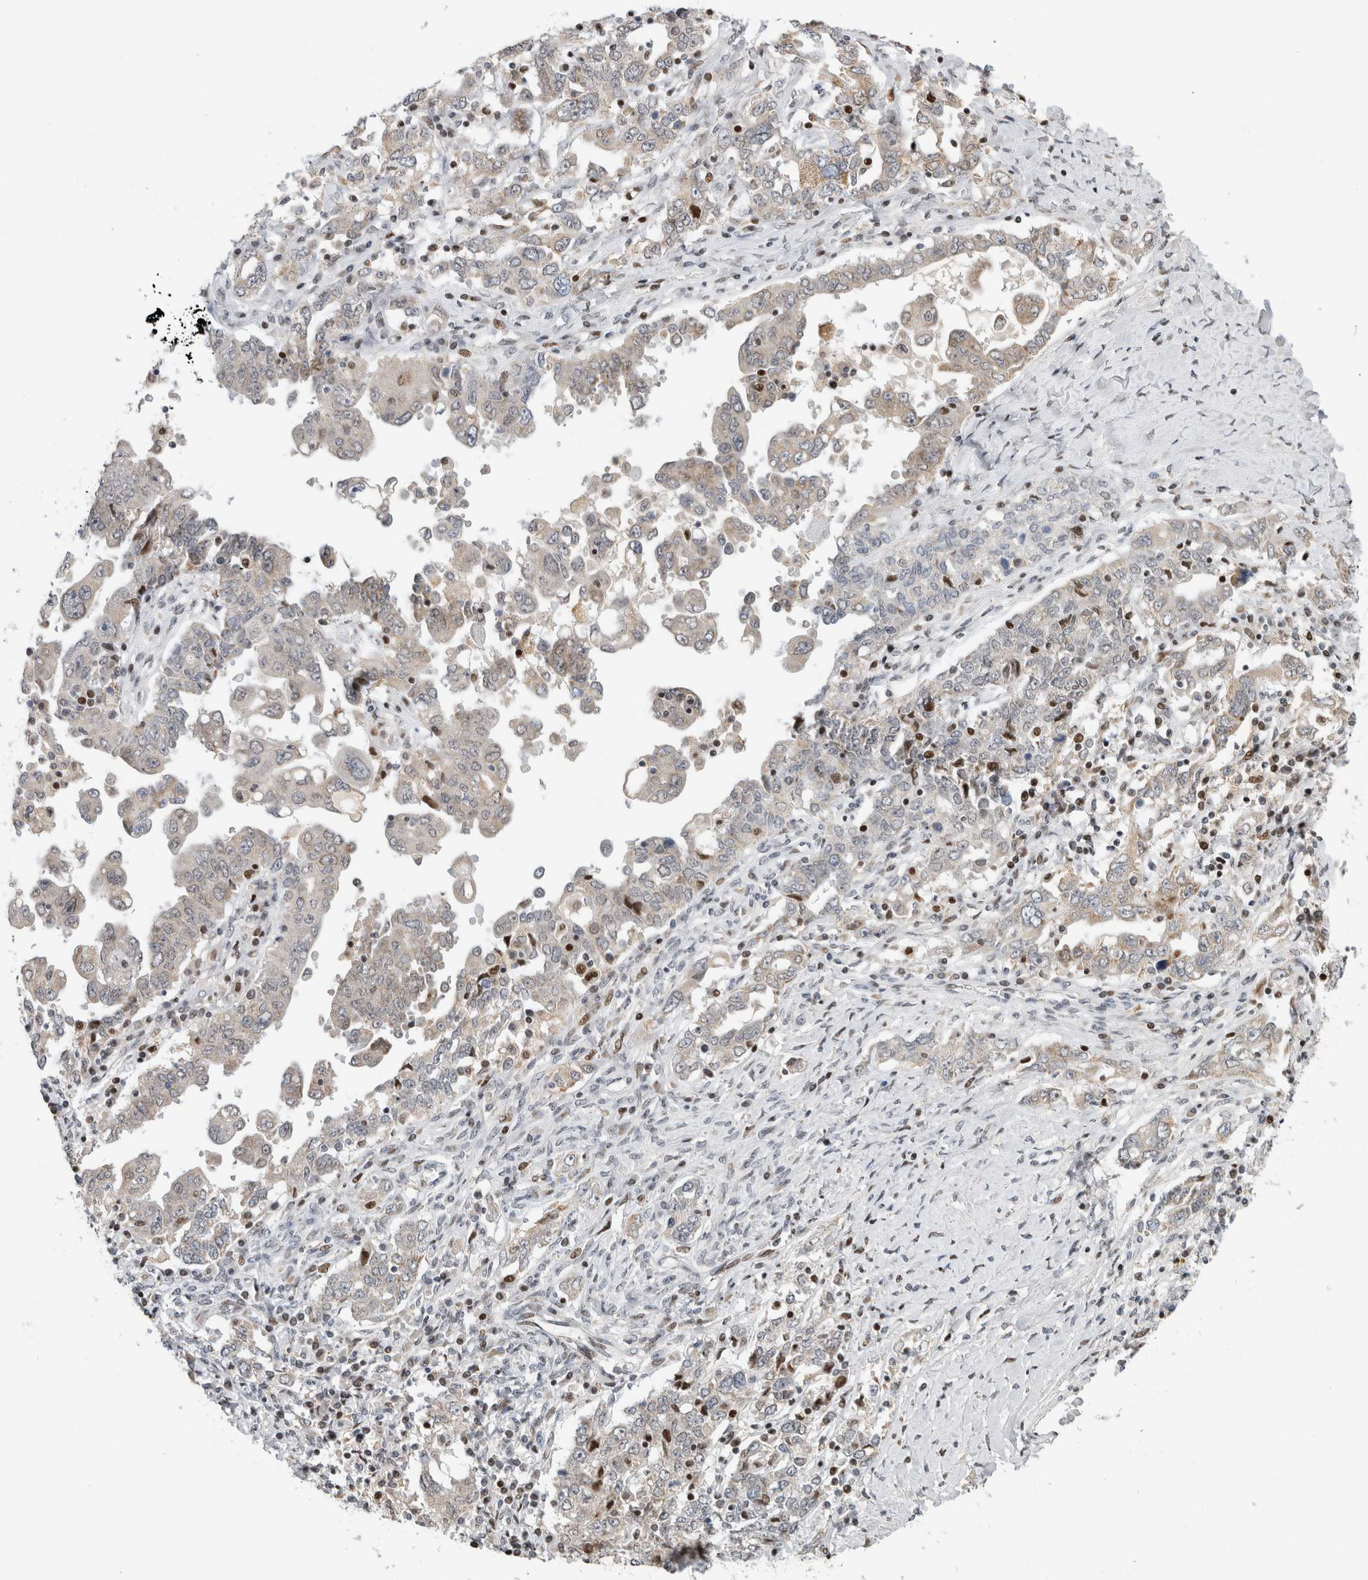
{"staining": {"intensity": "weak", "quantity": "<25%", "location": "nuclear"}, "tissue": "ovarian cancer", "cell_type": "Tumor cells", "image_type": "cancer", "snomed": [{"axis": "morphology", "description": "Carcinoma, endometroid"}, {"axis": "topography", "description": "Ovary"}], "caption": "A micrograph of human ovarian endometroid carcinoma is negative for staining in tumor cells.", "gene": "C8orf58", "patient": {"sex": "female", "age": 62}}